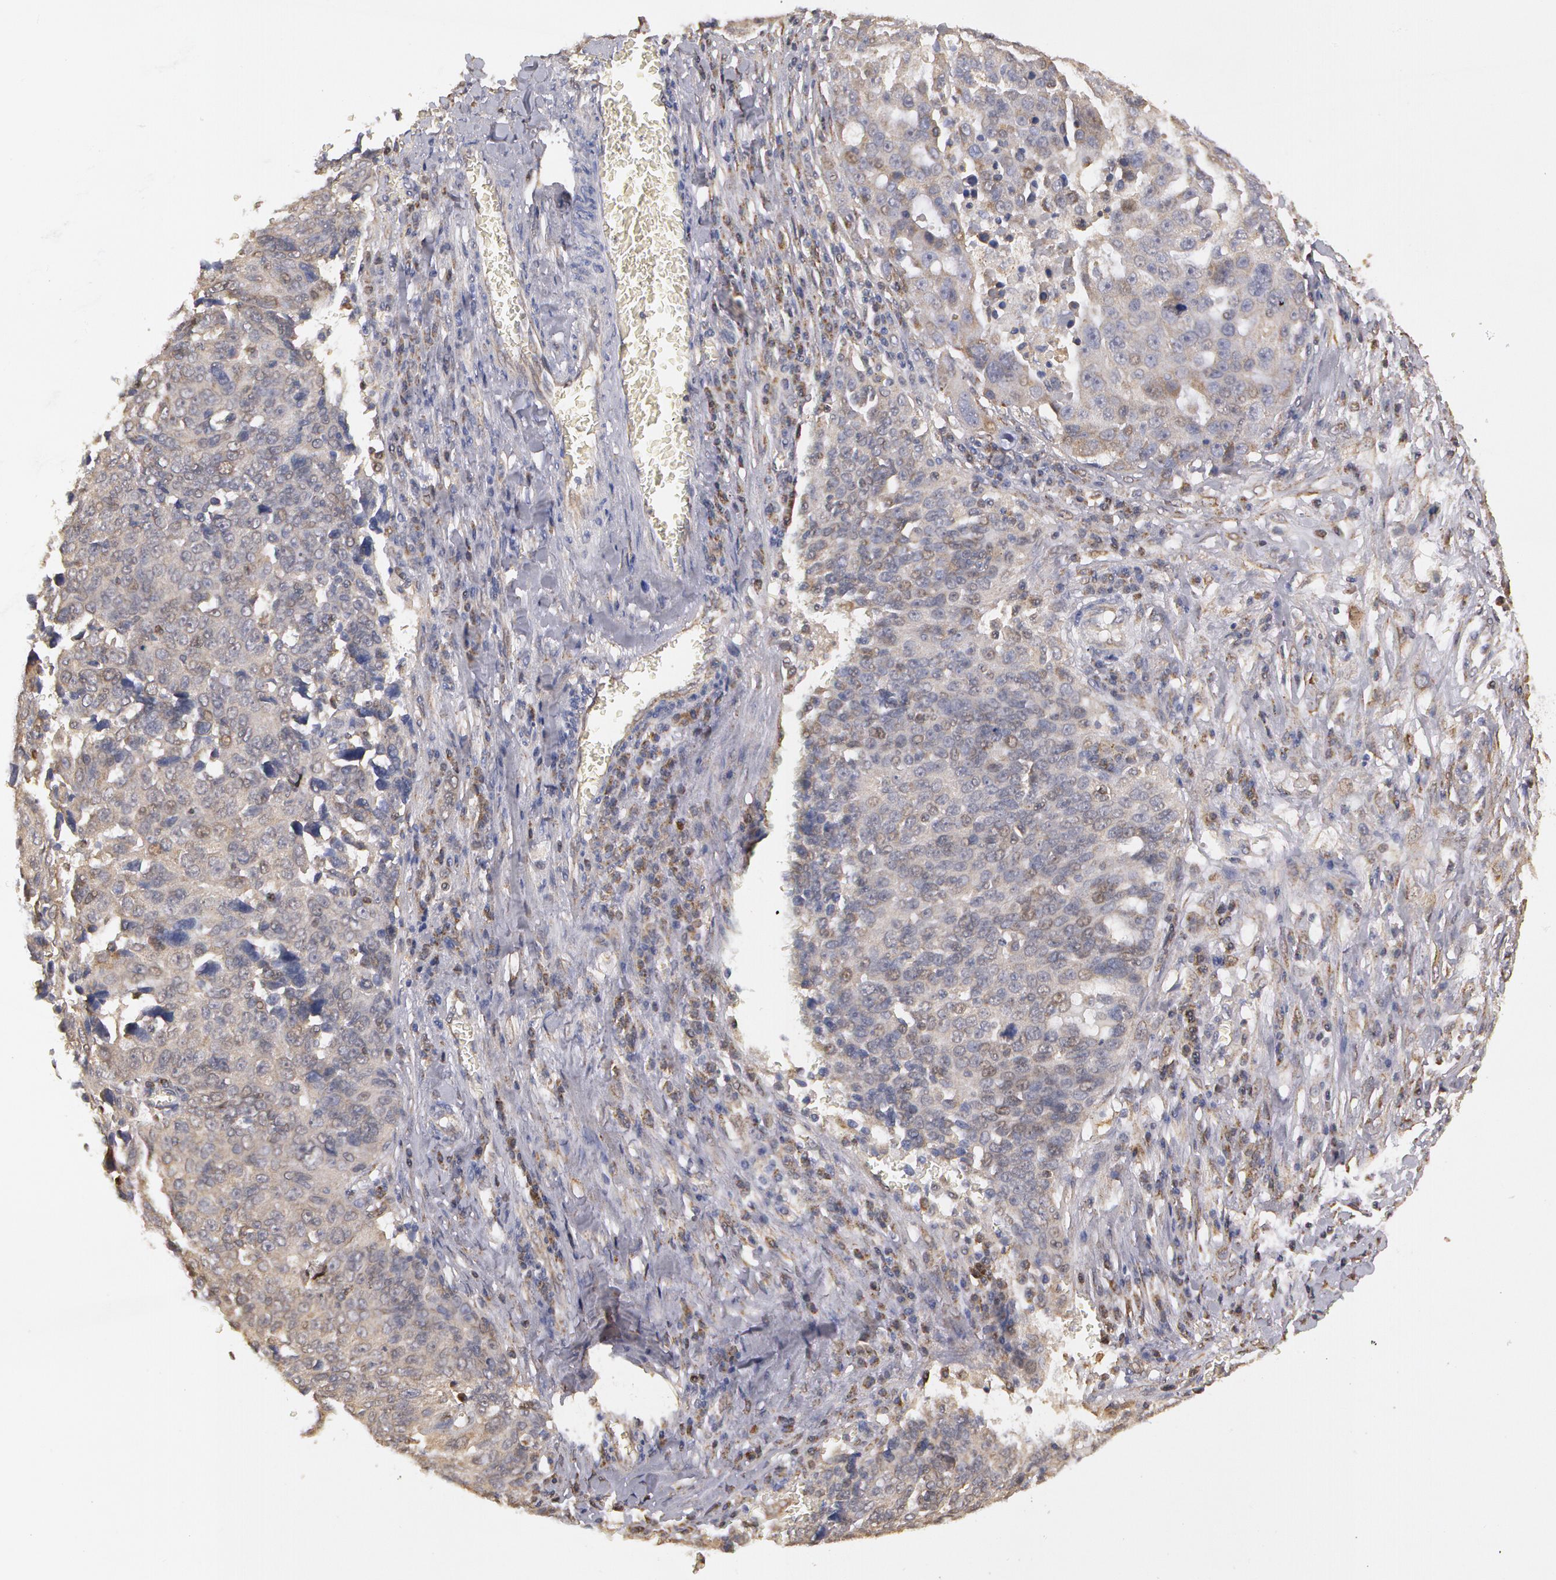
{"staining": {"intensity": "weak", "quantity": "25%-75%", "location": "cytoplasmic/membranous"}, "tissue": "ovarian cancer", "cell_type": "Tumor cells", "image_type": "cancer", "snomed": [{"axis": "morphology", "description": "Carcinoma, endometroid"}, {"axis": "topography", "description": "Ovary"}], "caption": "Ovarian endometroid carcinoma was stained to show a protein in brown. There is low levels of weak cytoplasmic/membranous positivity in about 25%-75% of tumor cells.", "gene": "MPST", "patient": {"sex": "female", "age": 75}}